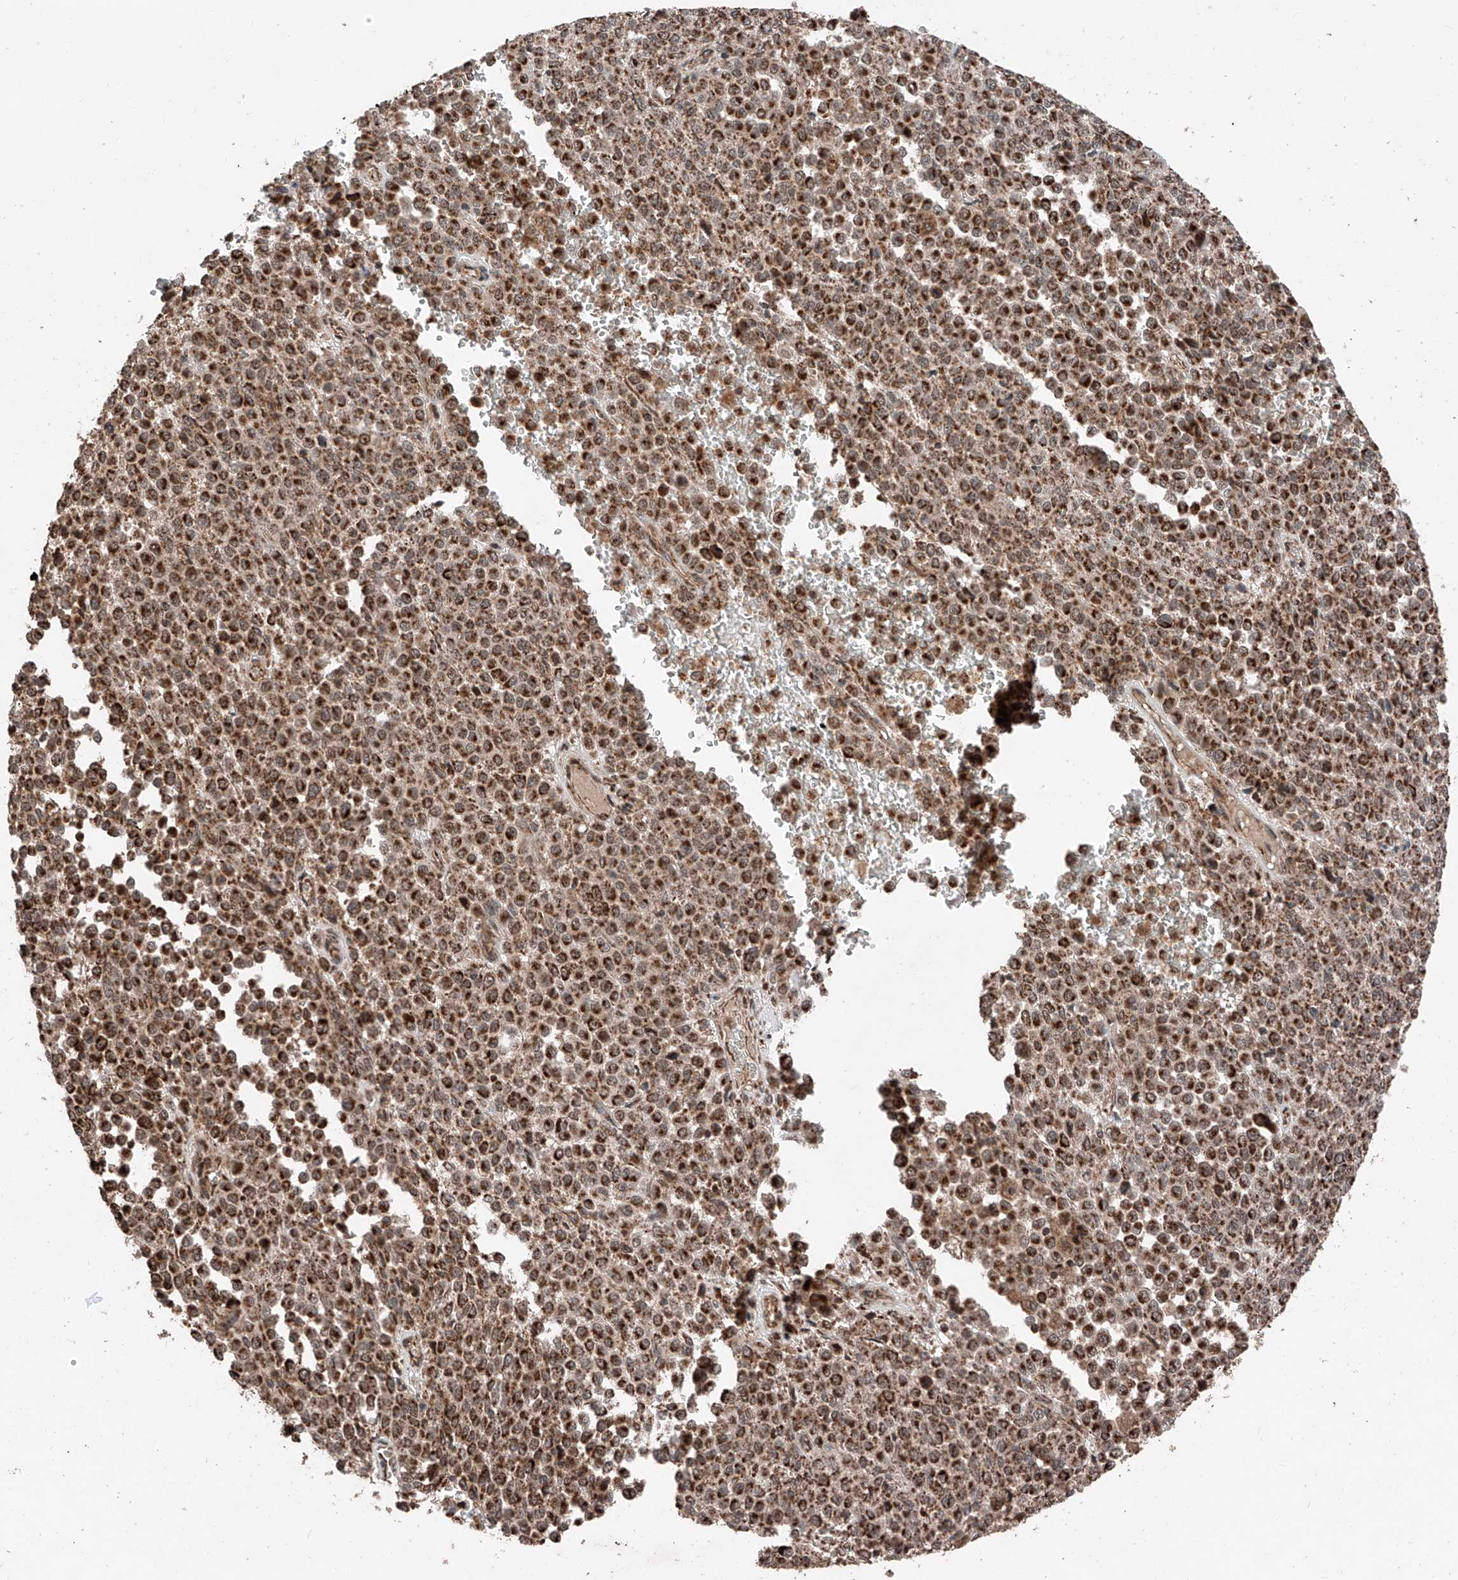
{"staining": {"intensity": "strong", "quantity": ">75%", "location": "cytoplasmic/membranous"}, "tissue": "melanoma", "cell_type": "Tumor cells", "image_type": "cancer", "snomed": [{"axis": "morphology", "description": "Malignant melanoma, Metastatic site"}, {"axis": "topography", "description": "Pancreas"}], "caption": "A micrograph of malignant melanoma (metastatic site) stained for a protein demonstrates strong cytoplasmic/membranous brown staining in tumor cells.", "gene": "ZSCAN29", "patient": {"sex": "female", "age": 30}}